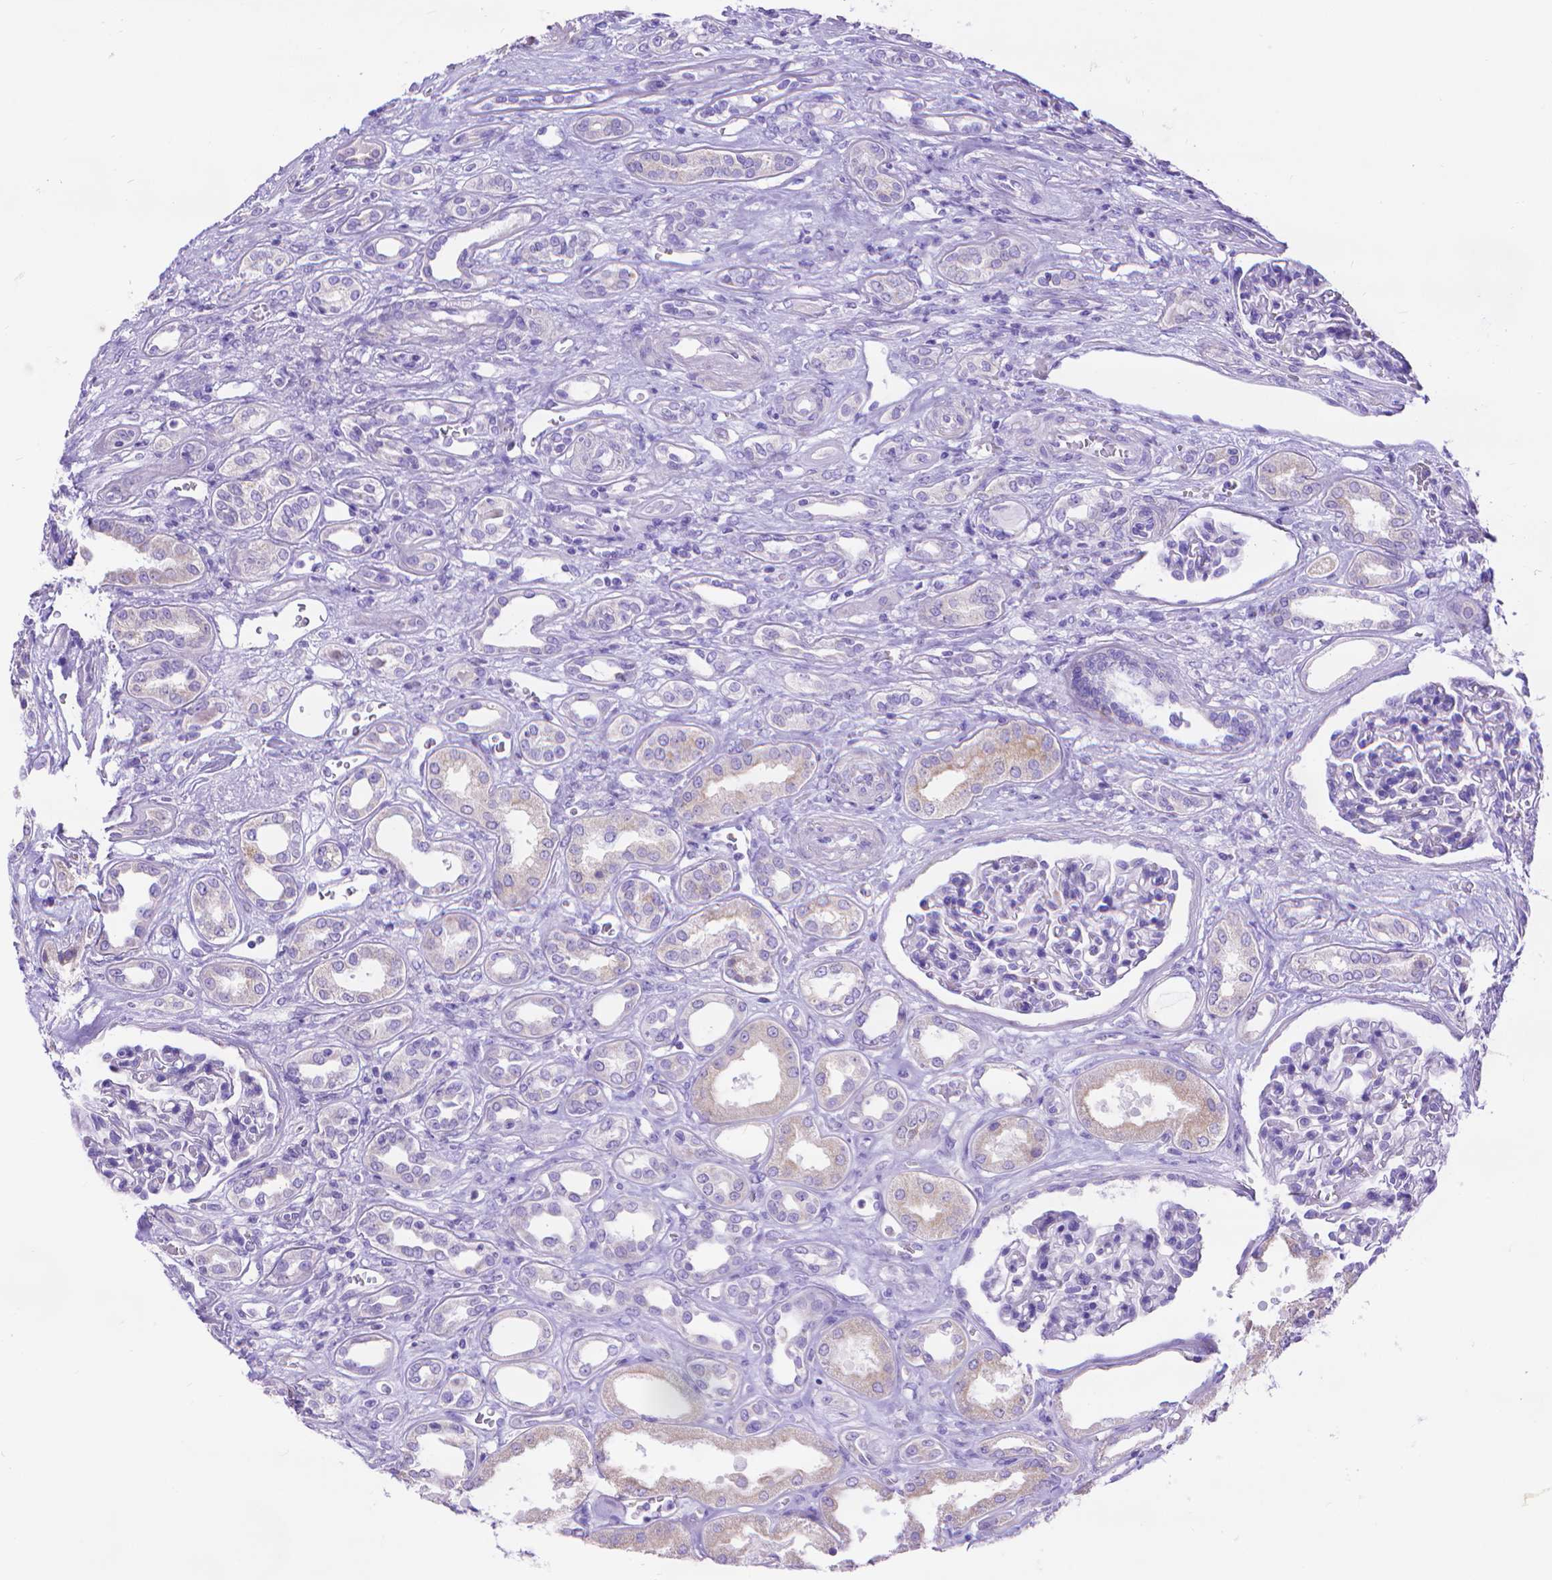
{"staining": {"intensity": "weak", "quantity": "<25%", "location": "cytoplasmic/membranous"}, "tissue": "renal cancer", "cell_type": "Tumor cells", "image_type": "cancer", "snomed": [{"axis": "morphology", "description": "Adenocarcinoma, NOS"}, {"axis": "topography", "description": "Kidney"}], "caption": "Renal adenocarcinoma was stained to show a protein in brown. There is no significant staining in tumor cells.", "gene": "DHRS2", "patient": {"sex": "male", "age": 63}}